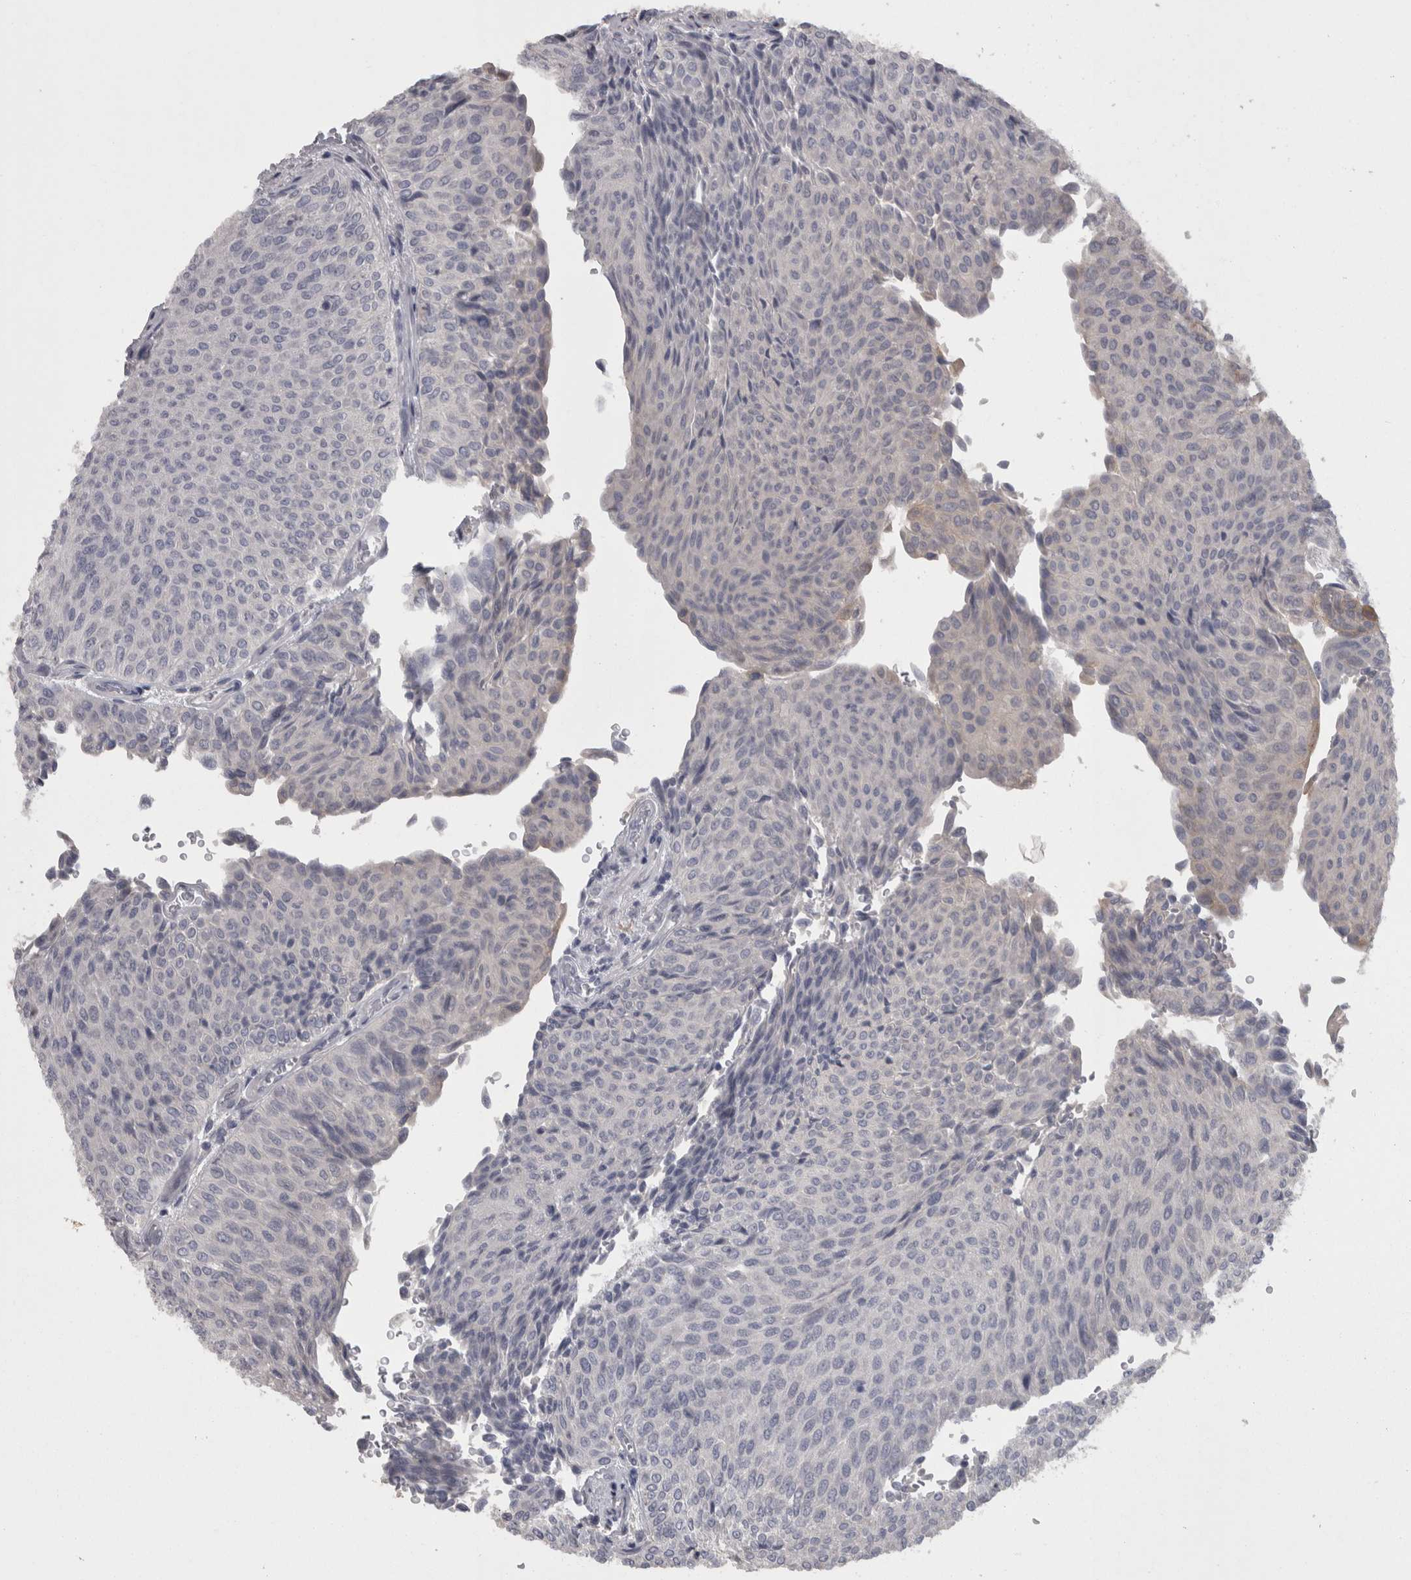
{"staining": {"intensity": "weak", "quantity": "<25%", "location": "cytoplasmic/membranous"}, "tissue": "urothelial cancer", "cell_type": "Tumor cells", "image_type": "cancer", "snomed": [{"axis": "morphology", "description": "Urothelial carcinoma, Low grade"}, {"axis": "topography", "description": "Urinary bladder"}], "caption": "IHC micrograph of human urothelial cancer stained for a protein (brown), which reveals no positivity in tumor cells. (Immunohistochemistry (ihc), brightfield microscopy, high magnification).", "gene": "CAMK2D", "patient": {"sex": "male", "age": 78}}